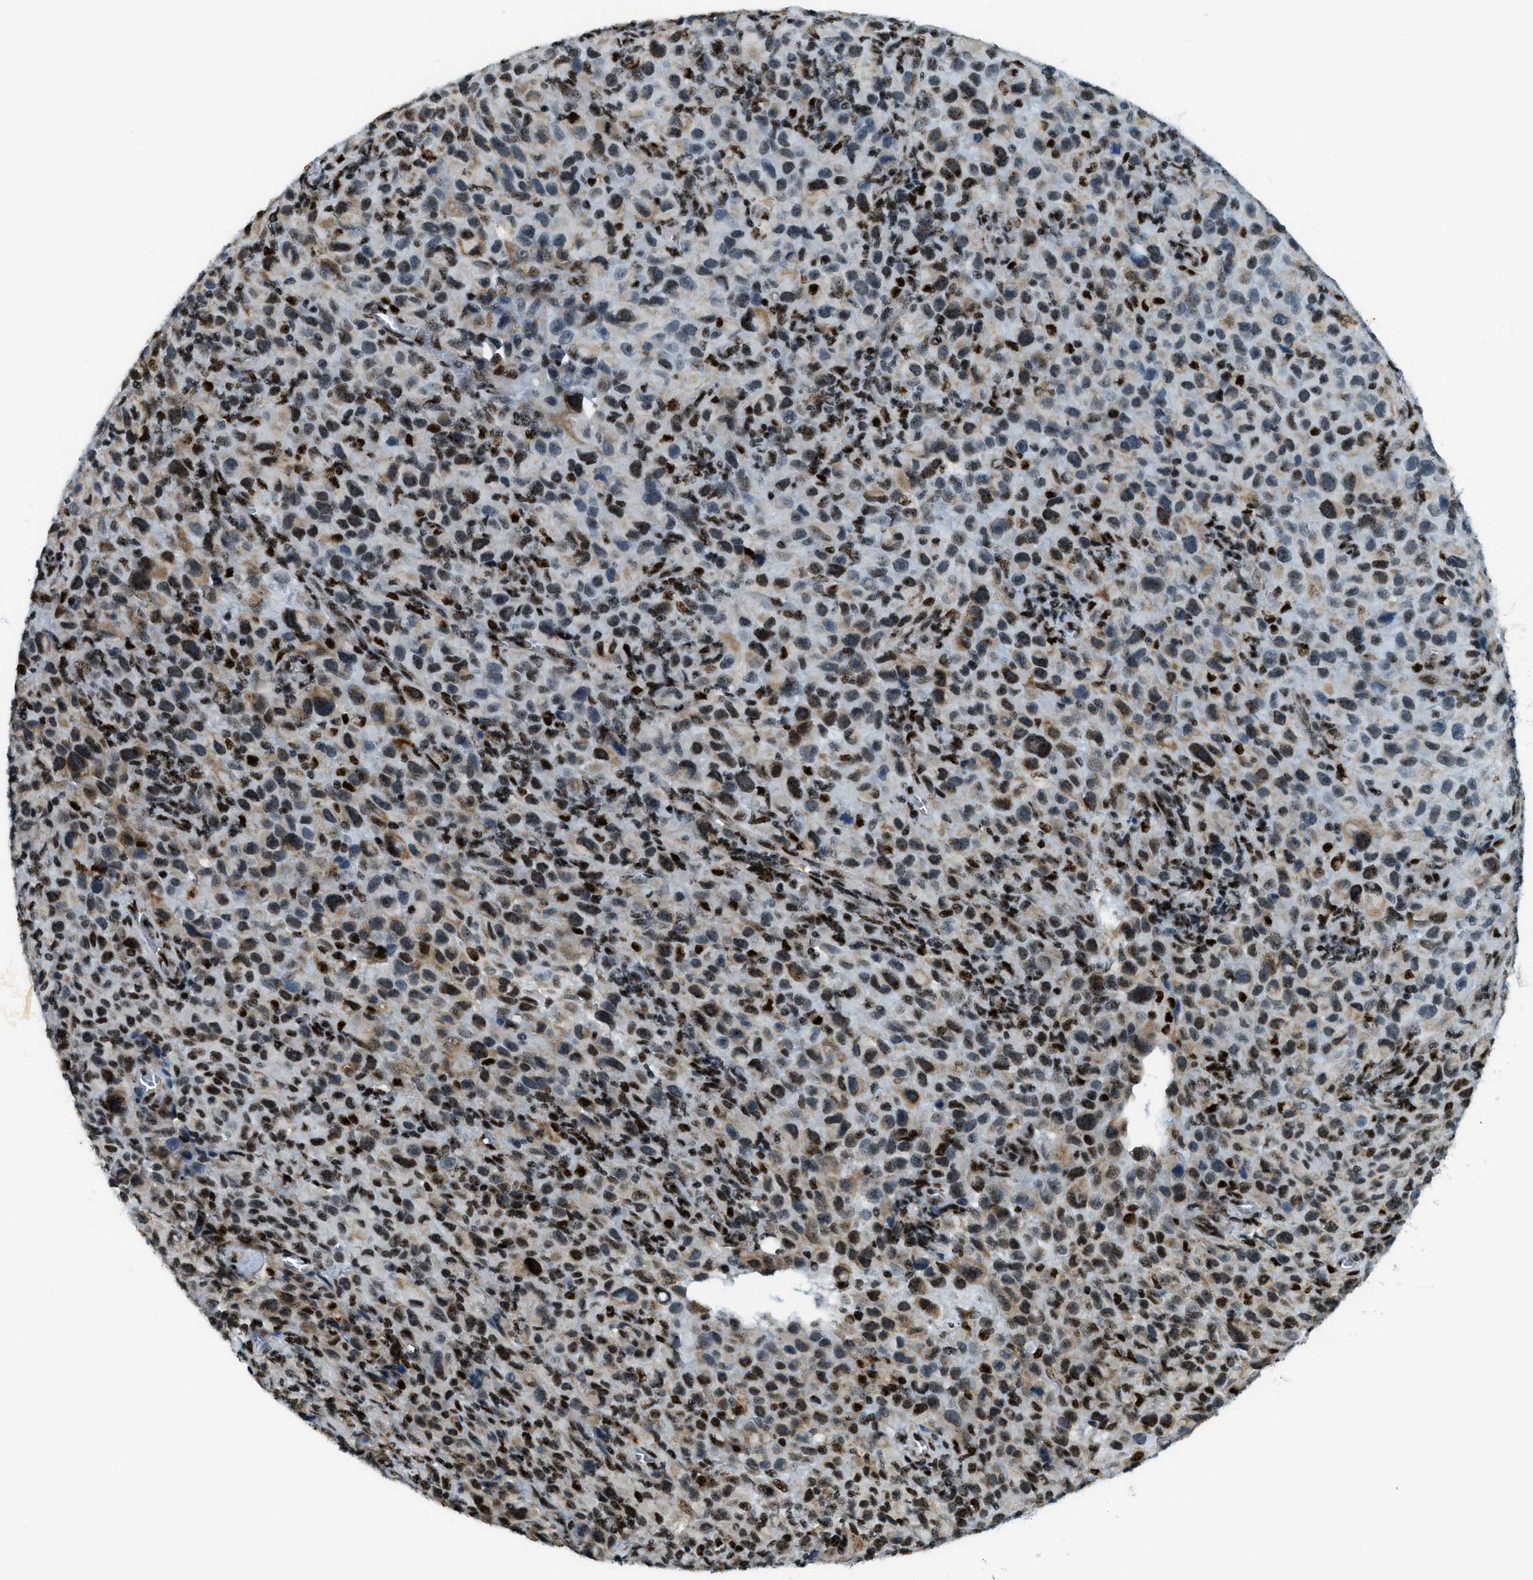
{"staining": {"intensity": "strong", "quantity": ">75%", "location": "cytoplasmic/membranous,nuclear"}, "tissue": "melanoma", "cell_type": "Tumor cells", "image_type": "cancer", "snomed": [{"axis": "morphology", "description": "Malignant melanoma, NOS"}, {"axis": "topography", "description": "Skin"}], "caption": "High-magnification brightfield microscopy of malignant melanoma stained with DAB (3,3'-diaminobenzidine) (brown) and counterstained with hematoxylin (blue). tumor cells exhibit strong cytoplasmic/membranous and nuclear staining is identified in about>75% of cells.", "gene": "SP100", "patient": {"sex": "female", "age": 82}}